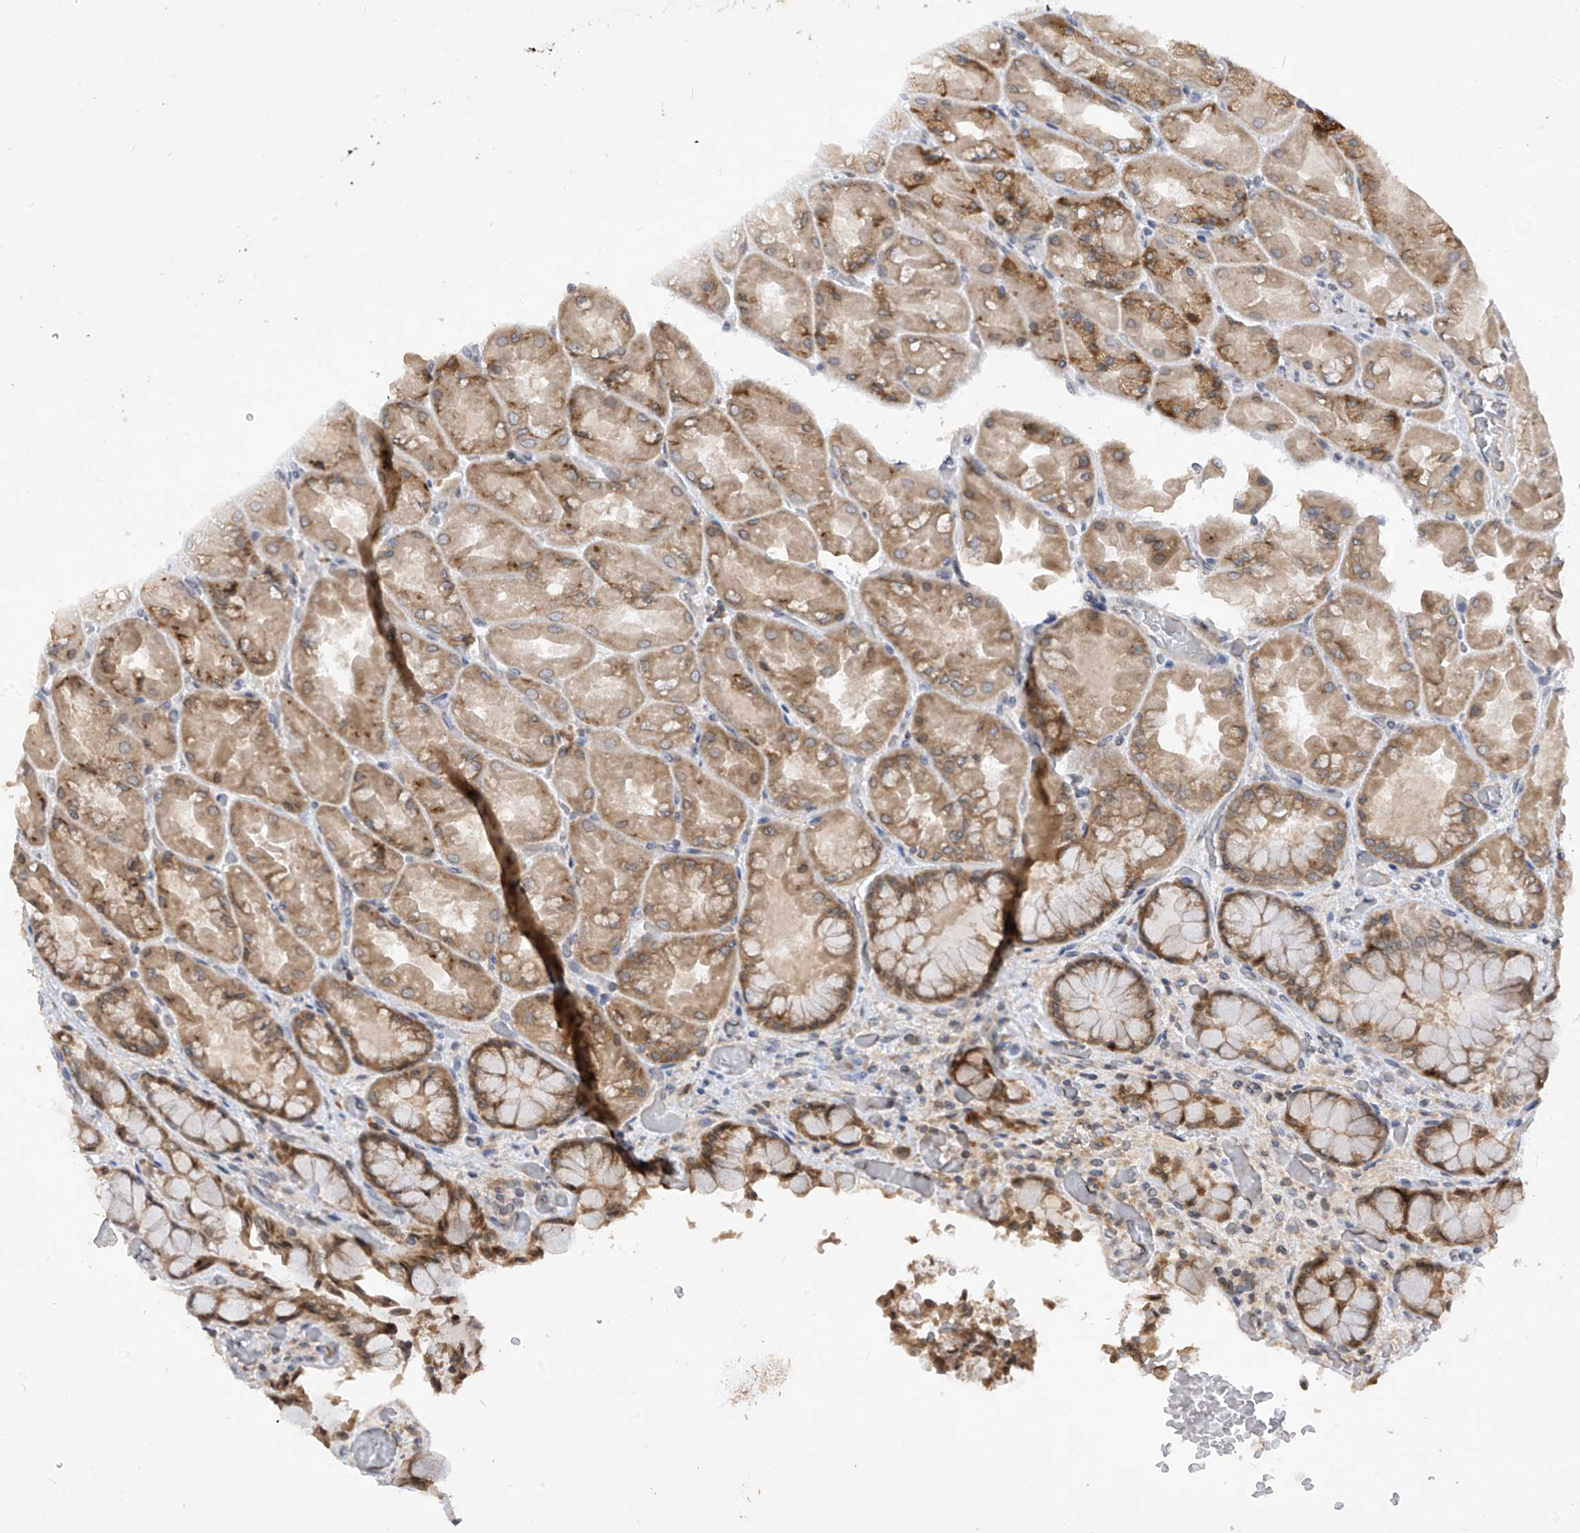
{"staining": {"intensity": "moderate", "quantity": ">75%", "location": "cytoplasmic/membranous"}, "tissue": "stomach", "cell_type": "Glandular cells", "image_type": "normal", "snomed": [{"axis": "morphology", "description": "Normal tissue, NOS"}, {"axis": "topography", "description": "Stomach"}], "caption": "Benign stomach exhibits moderate cytoplasmic/membranous staining in about >75% of glandular cells.", "gene": "RPL34", "patient": {"sex": "female", "age": 61}}